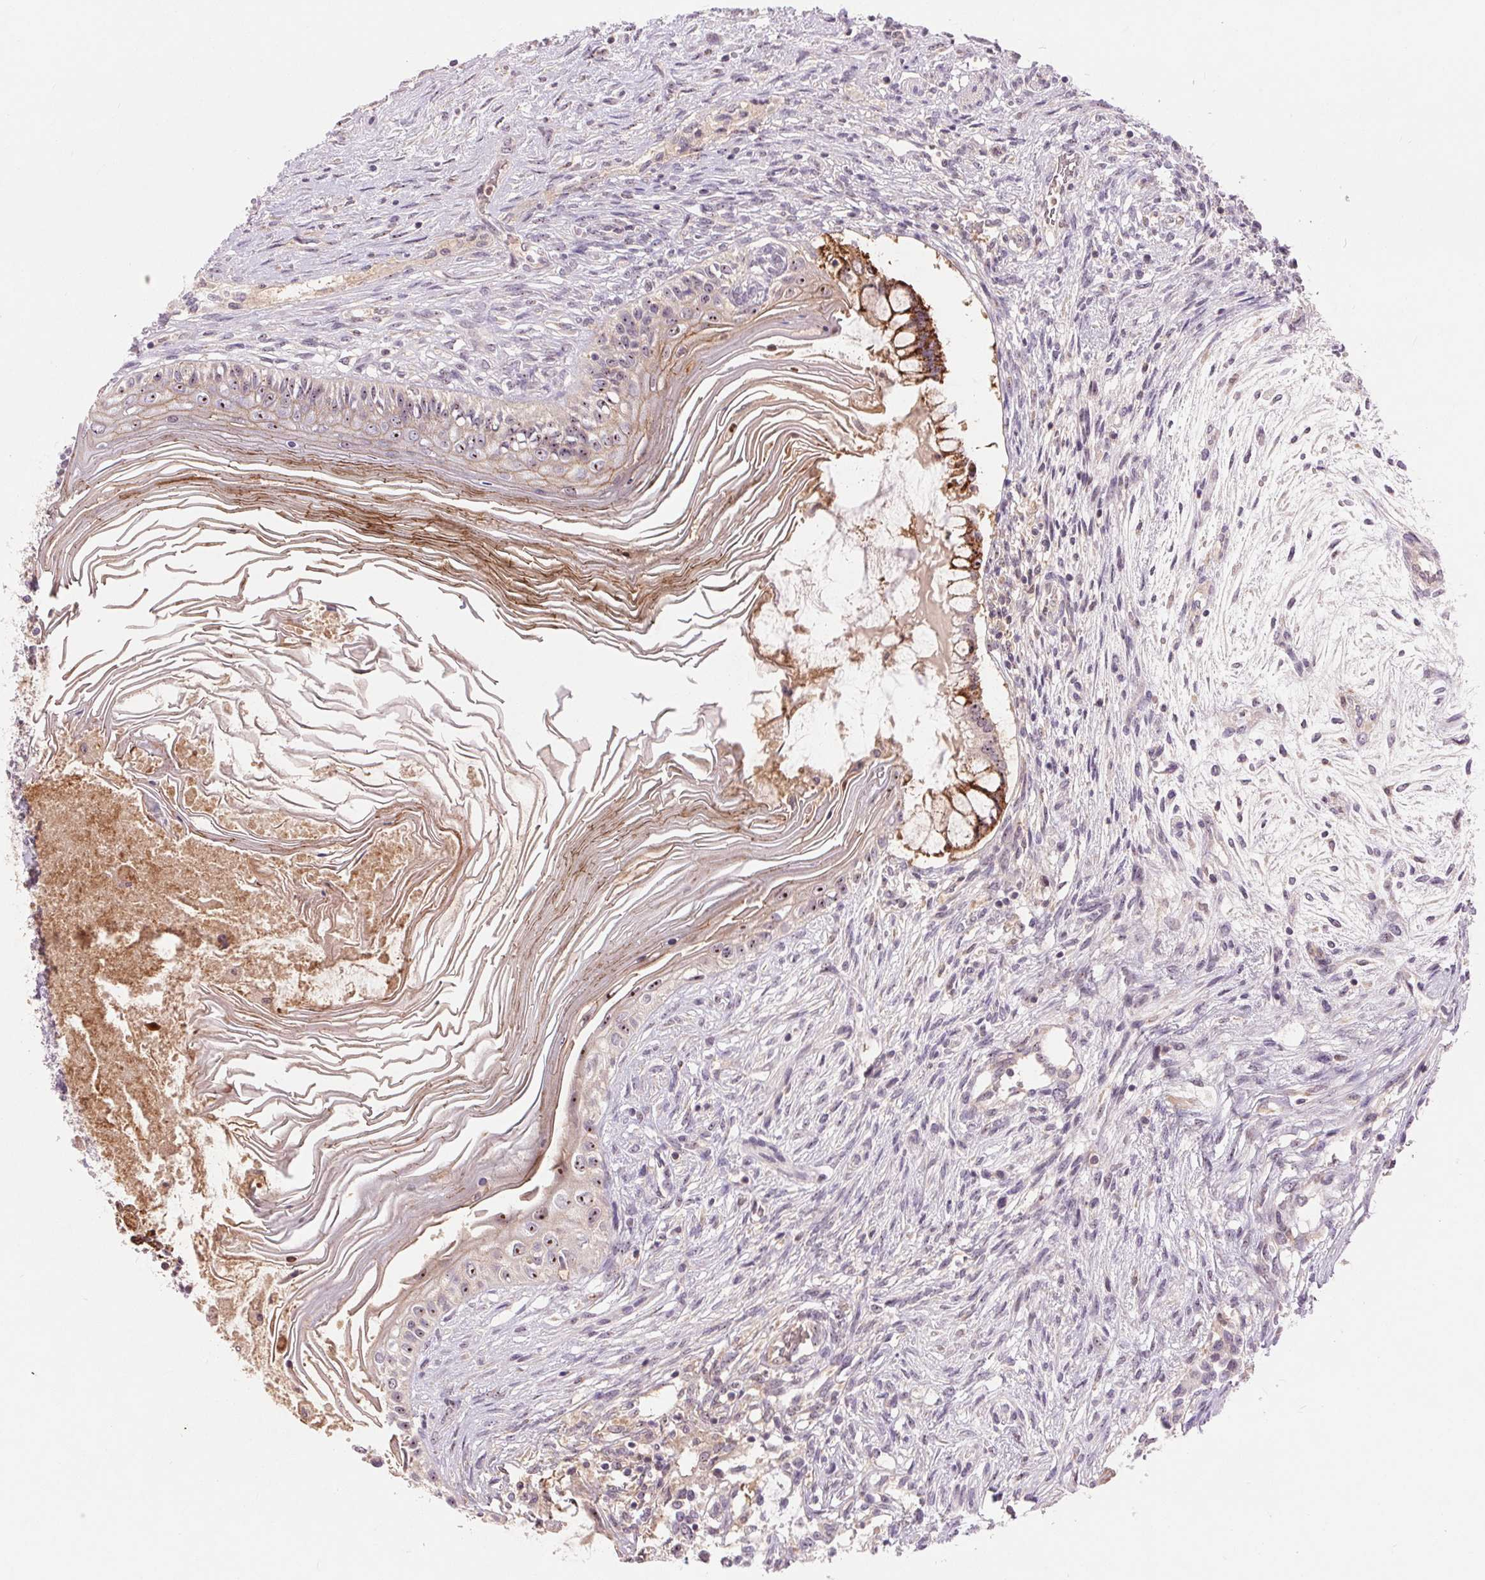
{"staining": {"intensity": "negative", "quantity": "none", "location": "none"}, "tissue": "testis cancer", "cell_type": "Tumor cells", "image_type": "cancer", "snomed": [{"axis": "morphology", "description": "Carcinoma, Embryonal, NOS"}, {"axis": "topography", "description": "Testis"}], "caption": "DAB (3,3'-diaminobenzidine) immunohistochemical staining of testis cancer shows no significant expression in tumor cells.", "gene": "RANBP3L", "patient": {"sex": "male", "age": 37}}